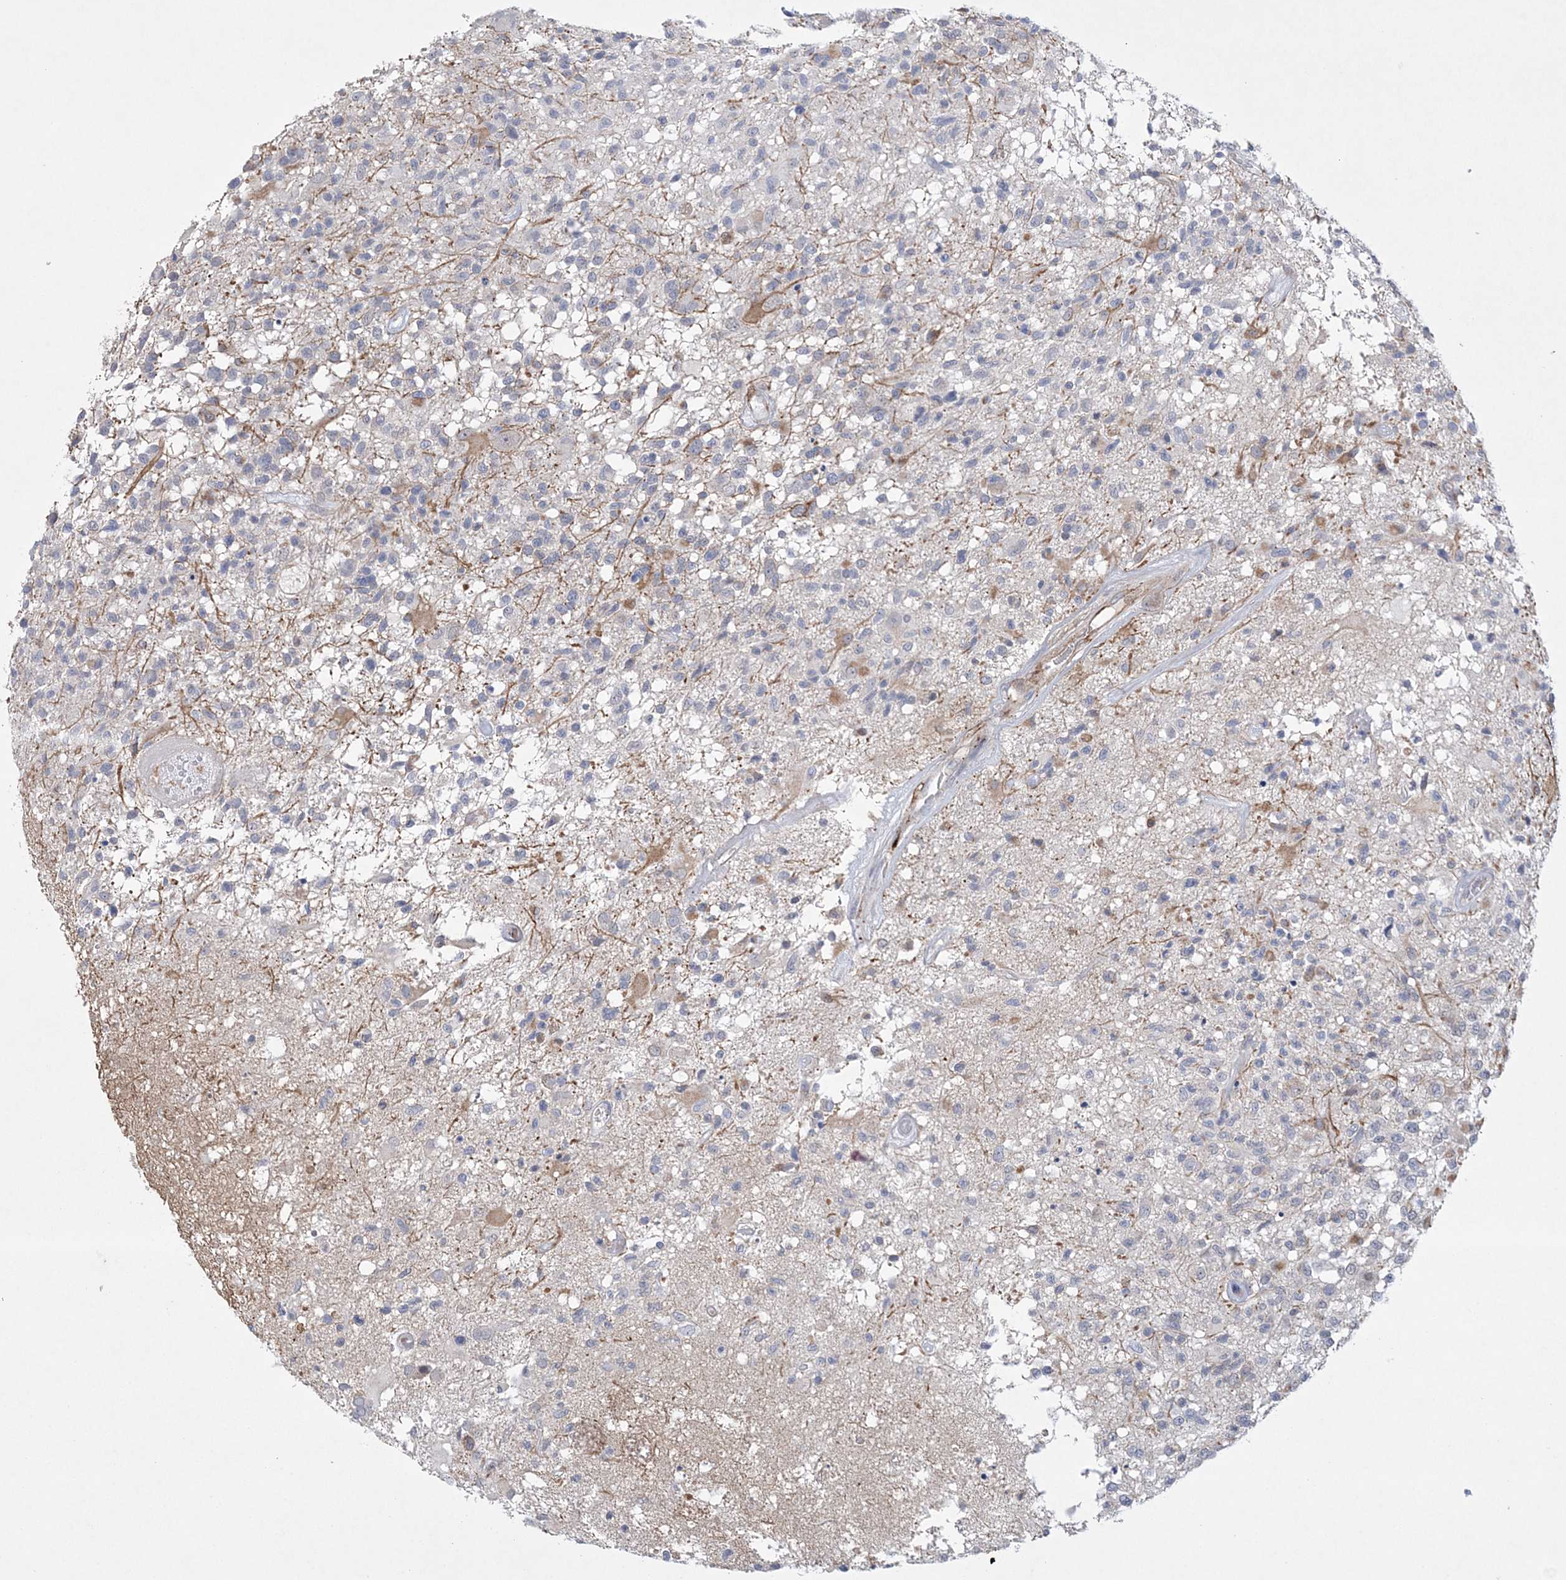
{"staining": {"intensity": "negative", "quantity": "none", "location": "none"}, "tissue": "glioma", "cell_type": "Tumor cells", "image_type": "cancer", "snomed": [{"axis": "morphology", "description": "Glioma, malignant, High grade"}, {"axis": "morphology", "description": "Glioblastoma, NOS"}, {"axis": "topography", "description": "Brain"}], "caption": "This micrograph is of glioma stained with IHC to label a protein in brown with the nuclei are counter-stained blue. There is no expression in tumor cells. The staining is performed using DAB brown chromogen with nuclei counter-stained in using hematoxylin.", "gene": "DPCD", "patient": {"sex": "male", "age": 60}}